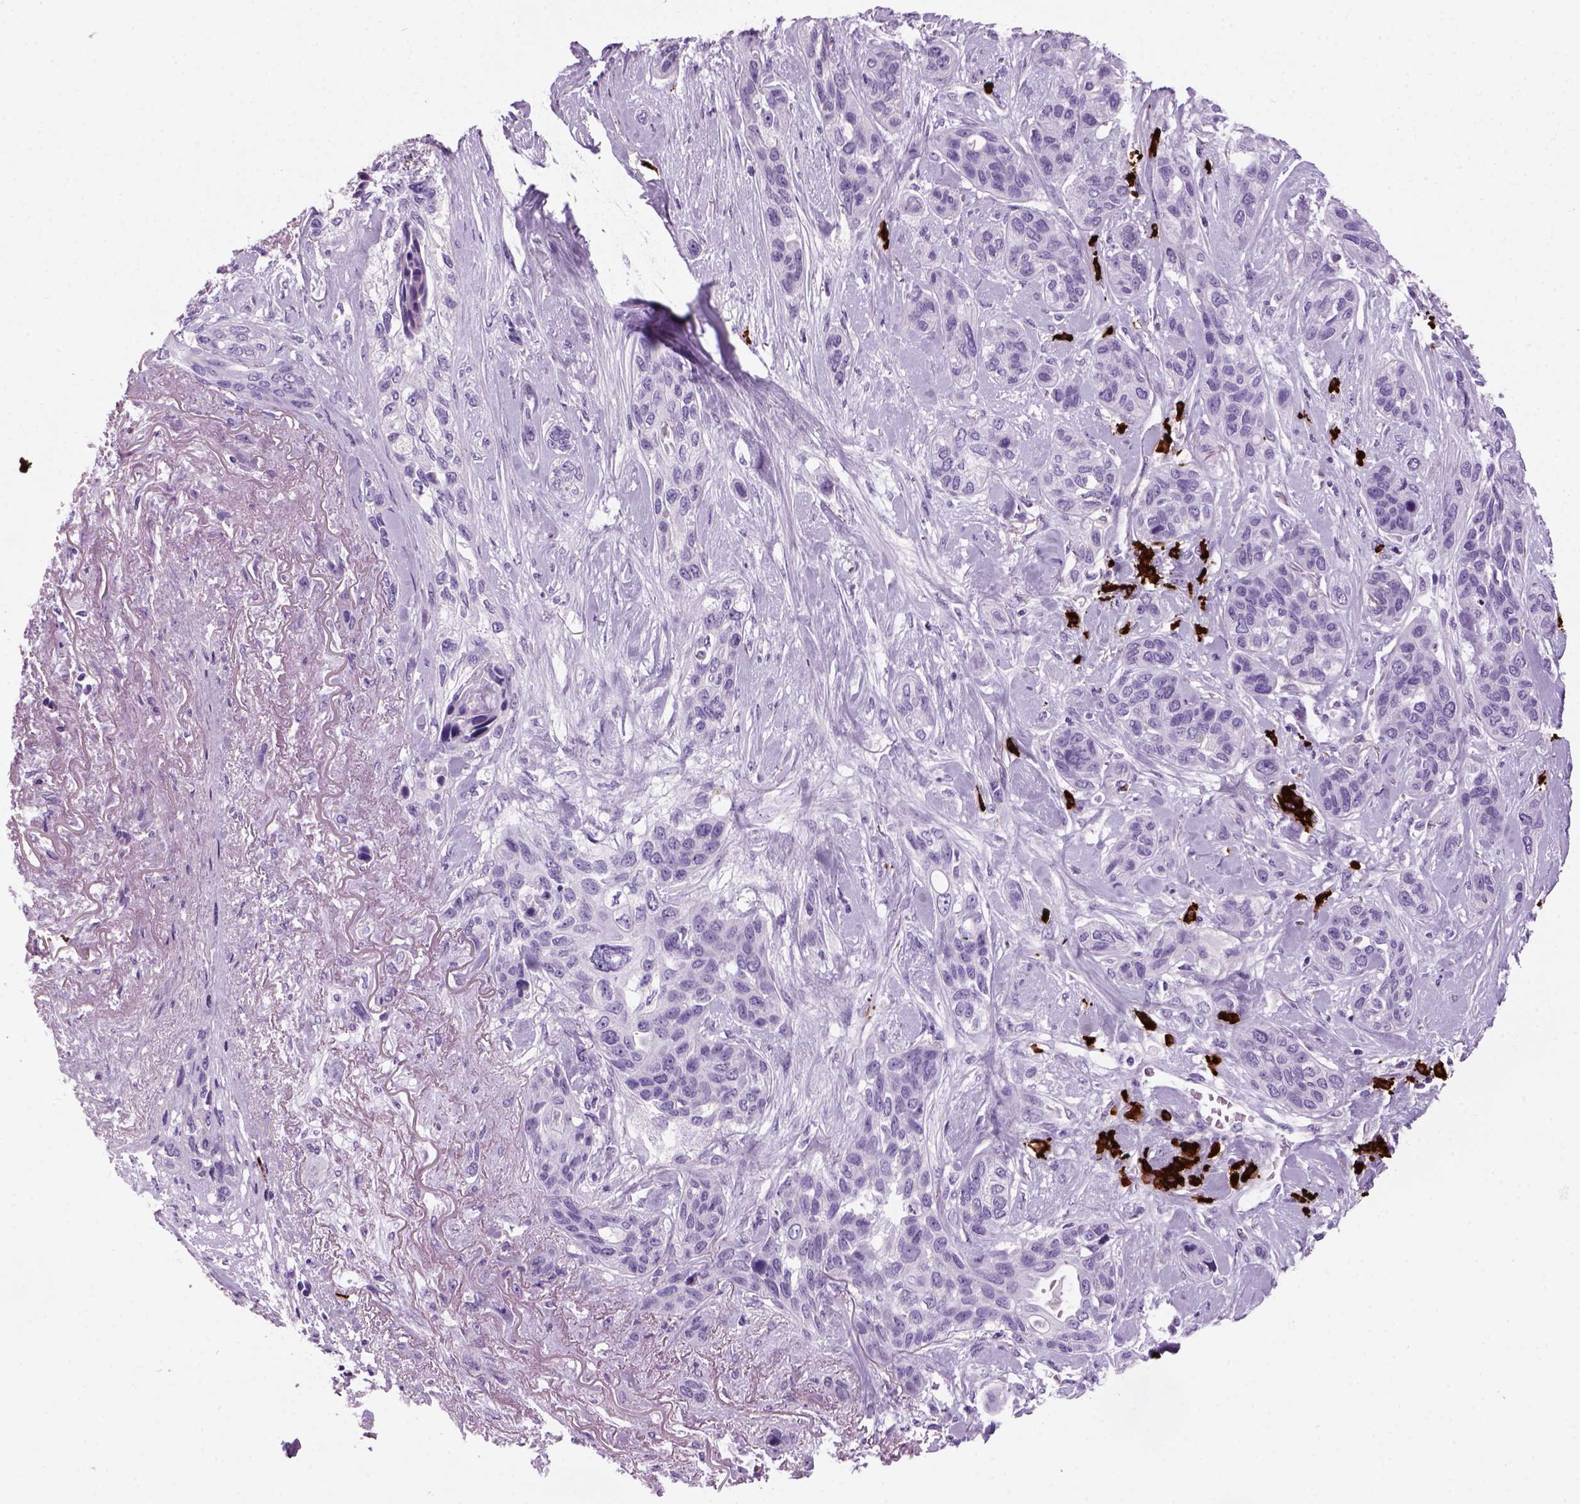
{"staining": {"intensity": "negative", "quantity": "none", "location": "none"}, "tissue": "lung cancer", "cell_type": "Tumor cells", "image_type": "cancer", "snomed": [{"axis": "morphology", "description": "Squamous cell carcinoma, NOS"}, {"axis": "topography", "description": "Lung"}], "caption": "Immunohistochemistry (IHC) micrograph of lung cancer (squamous cell carcinoma) stained for a protein (brown), which shows no expression in tumor cells.", "gene": "MZB1", "patient": {"sex": "female", "age": 70}}